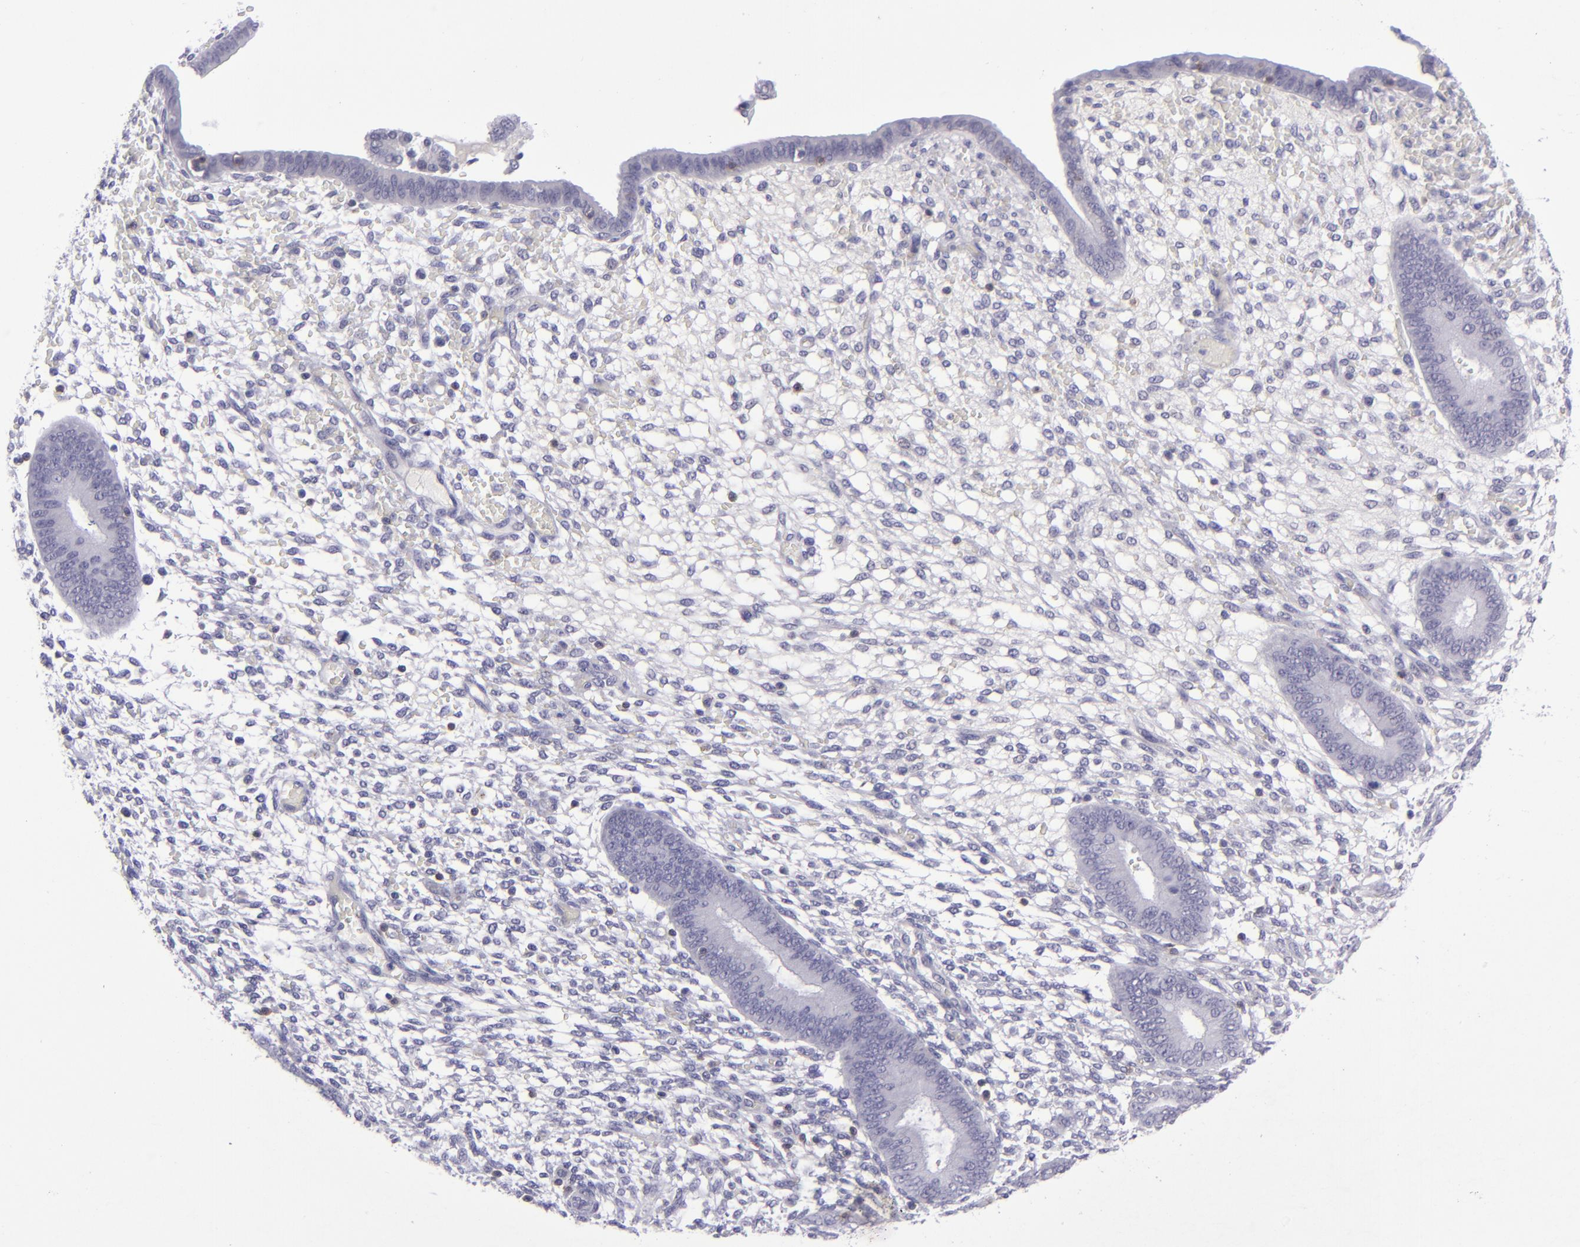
{"staining": {"intensity": "negative", "quantity": "none", "location": "none"}, "tissue": "endometrium", "cell_type": "Cells in endometrial stroma", "image_type": "normal", "snomed": [{"axis": "morphology", "description": "Normal tissue, NOS"}, {"axis": "topography", "description": "Endometrium"}], "caption": "DAB immunohistochemical staining of unremarkable endometrium reveals no significant expression in cells in endometrial stroma.", "gene": "CD48", "patient": {"sex": "female", "age": 42}}